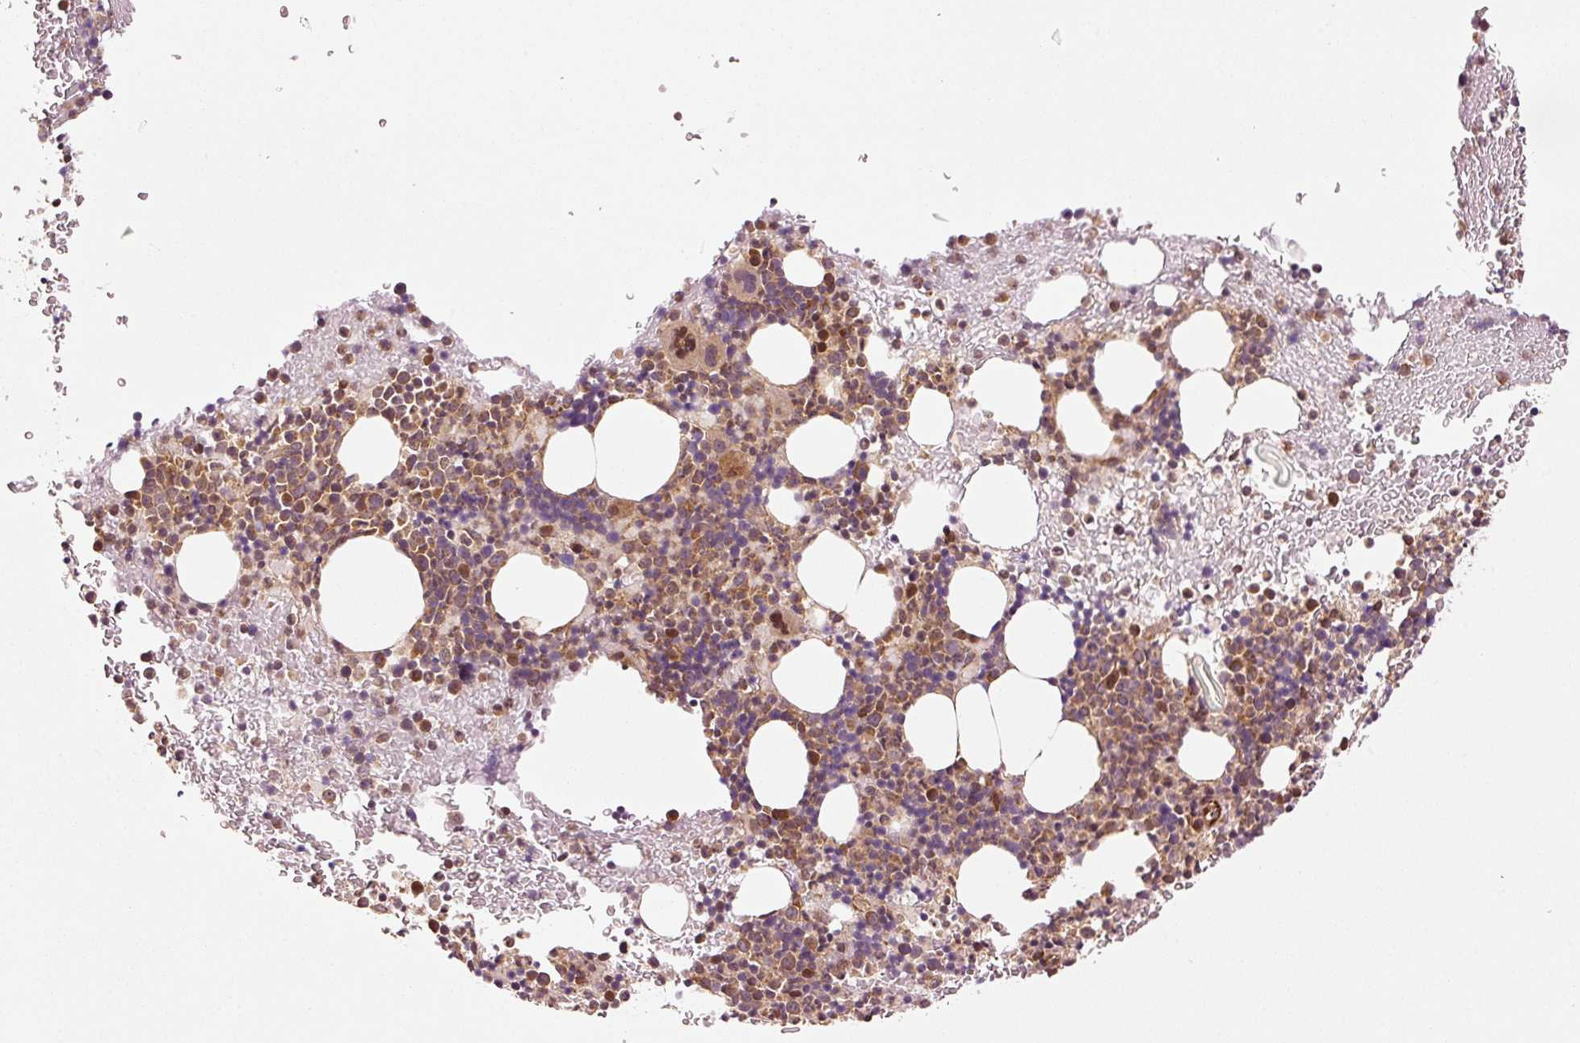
{"staining": {"intensity": "moderate", "quantity": "25%-75%", "location": "cytoplasmic/membranous"}, "tissue": "bone marrow", "cell_type": "Hematopoietic cells", "image_type": "normal", "snomed": [{"axis": "morphology", "description": "Normal tissue, NOS"}, {"axis": "topography", "description": "Bone marrow"}], "caption": "Bone marrow stained with DAB (3,3'-diaminobenzidine) IHC reveals medium levels of moderate cytoplasmic/membranous positivity in about 25%-75% of hematopoietic cells.", "gene": "OXER1", "patient": {"sex": "male", "age": 61}}